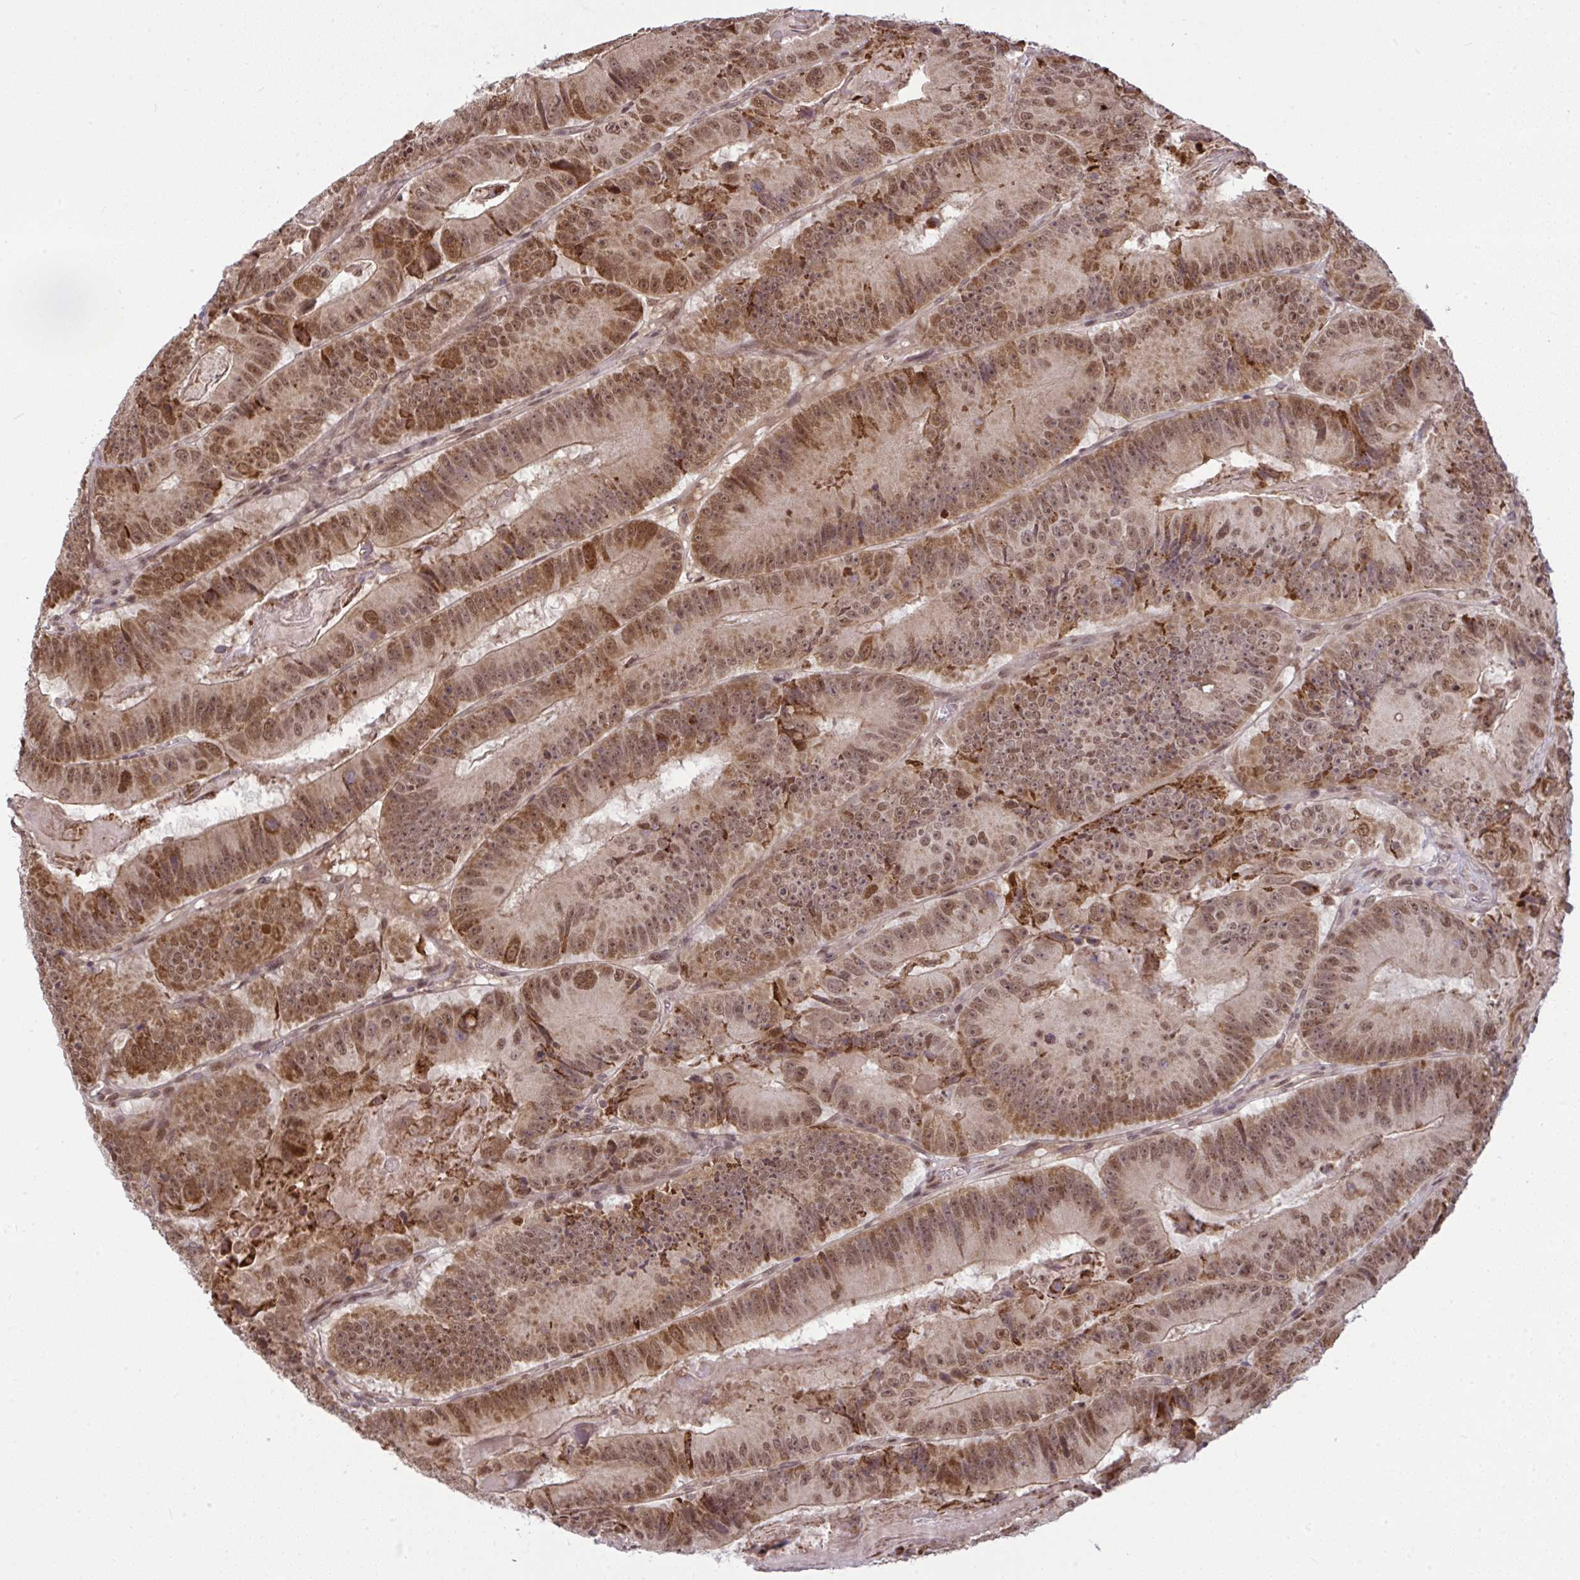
{"staining": {"intensity": "strong", "quantity": ">75%", "location": "cytoplasmic/membranous,nuclear"}, "tissue": "colorectal cancer", "cell_type": "Tumor cells", "image_type": "cancer", "snomed": [{"axis": "morphology", "description": "Adenocarcinoma, NOS"}, {"axis": "topography", "description": "Colon"}], "caption": "Immunohistochemical staining of adenocarcinoma (colorectal) displays high levels of strong cytoplasmic/membranous and nuclear protein expression in approximately >75% of tumor cells. The protein is stained brown, and the nuclei are stained in blue (DAB (3,3'-diaminobenzidine) IHC with brightfield microscopy, high magnification).", "gene": "KLF2", "patient": {"sex": "female", "age": 86}}